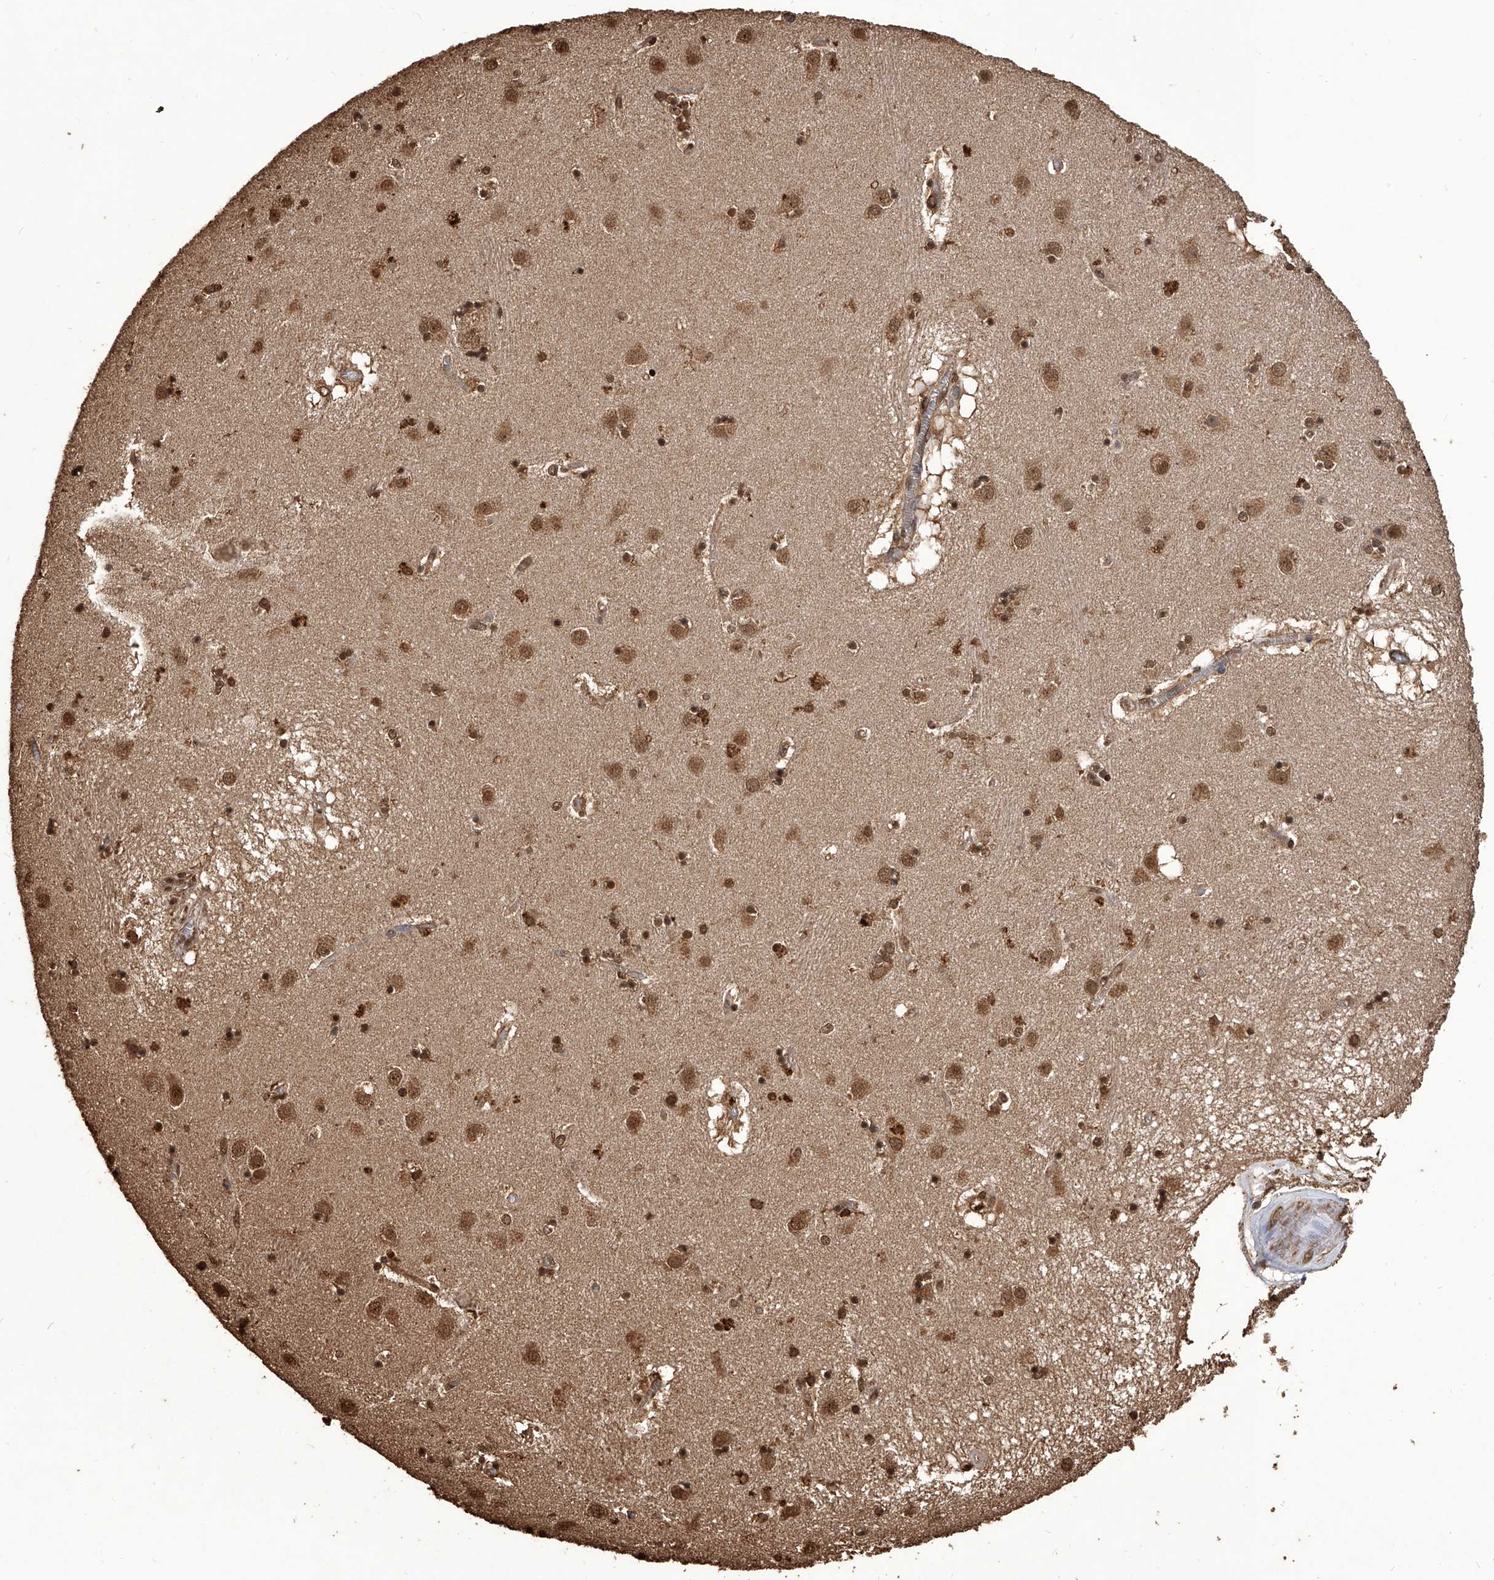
{"staining": {"intensity": "strong", "quantity": "25%-75%", "location": "cytoplasmic/membranous,nuclear"}, "tissue": "caudate", "cell_type": "Glial cells", "image_type": "normal", "snomed": [{"axis": "morphology", "description": "Normal tissue, NOS"}, {"axis": "topography", "description": "Lateral ventricle wall"}], "caption": "Brown immunohistochemical staining in unremarkable human caudate reveals strong cytoplasmic/membranous,nuclear staining in about 25%-75% of glial cells. The staining is performed using DAB (3,3'-diaminobenzidine) brown chromogen to label protein expression. The nuclei are counter-stained blue using hematoxylin.", "gene": "FBXL4", "patient": {"sex": "male", "age": 70}}